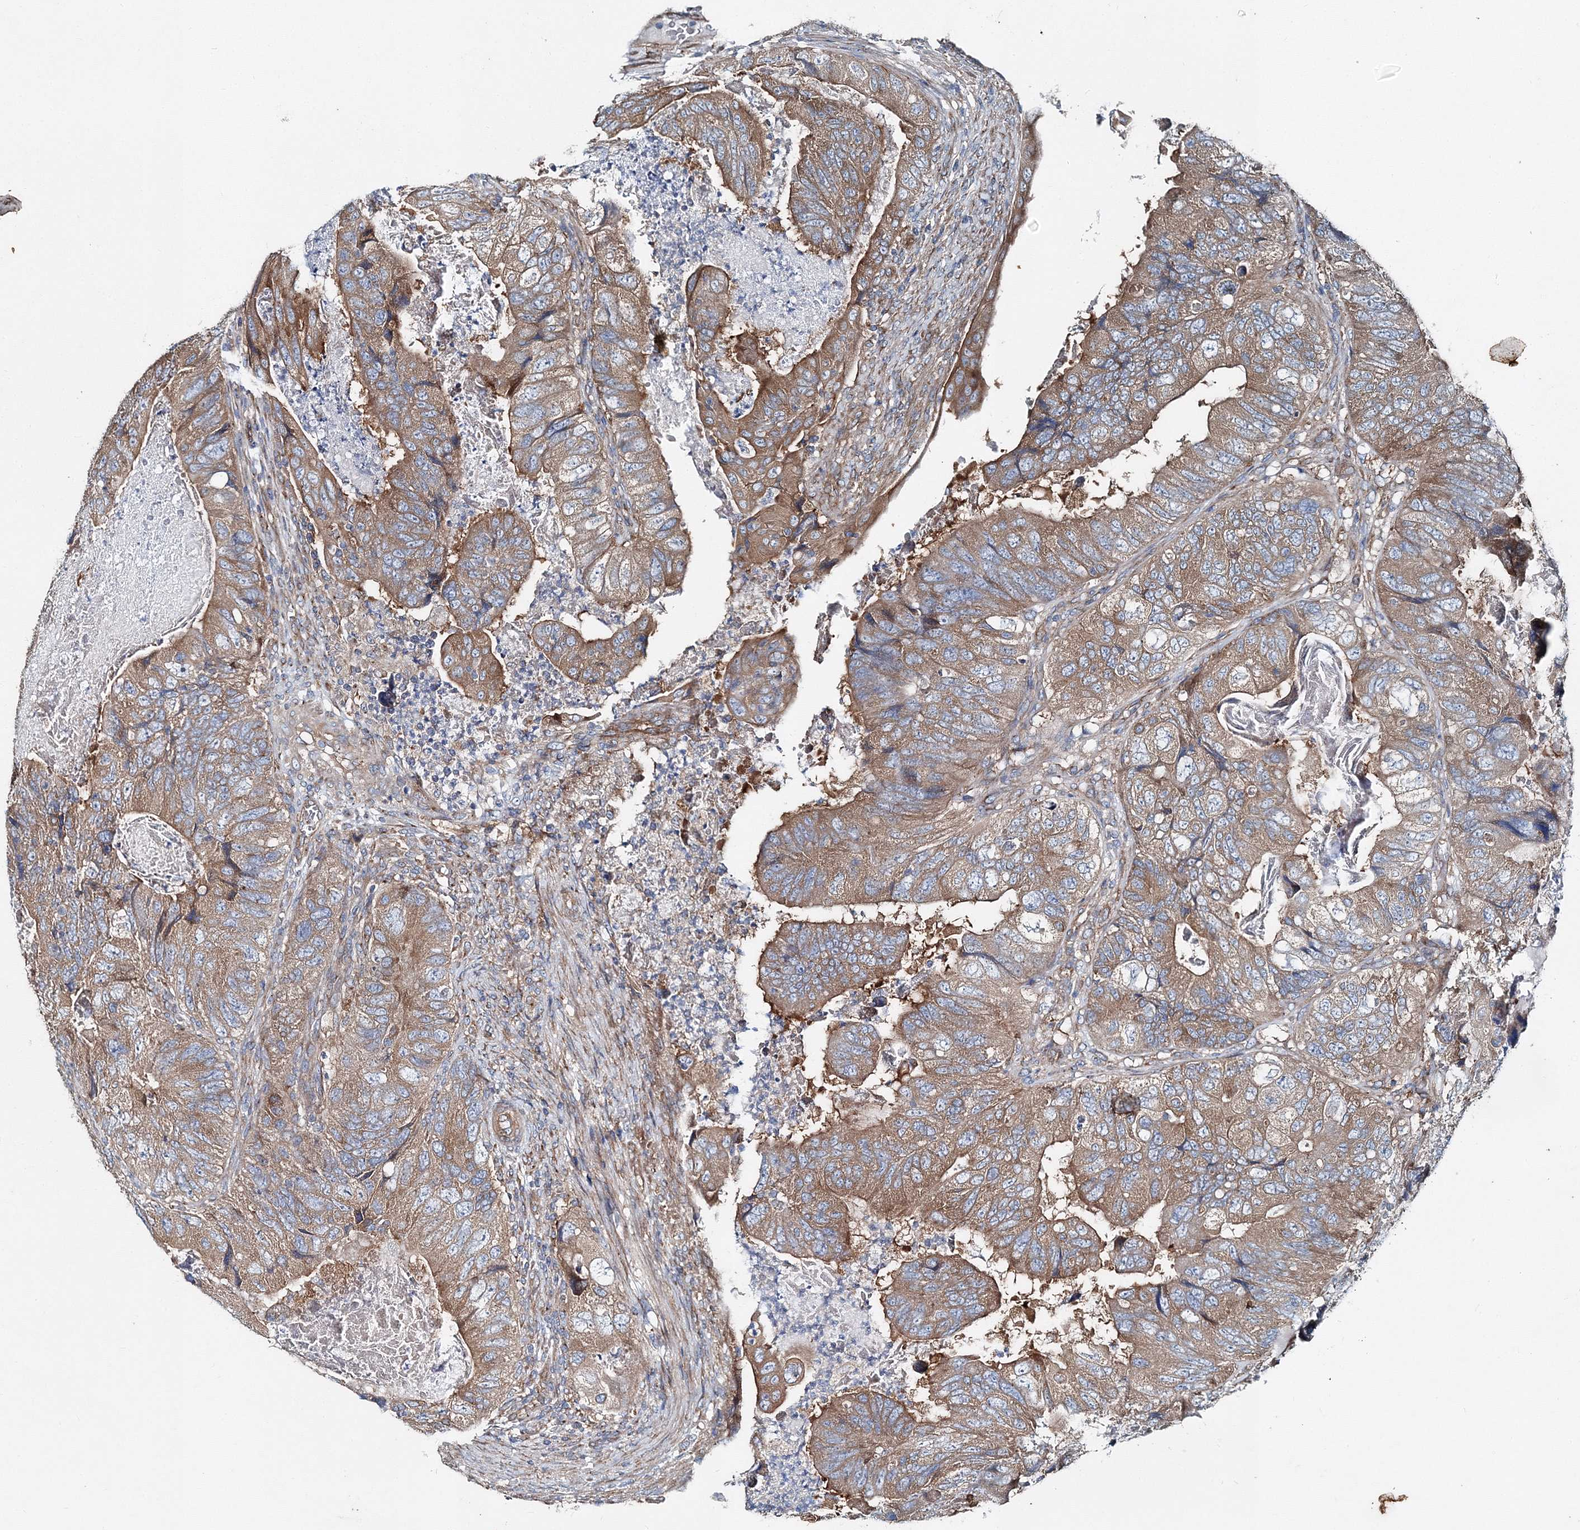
{"staining": {"intensity": "moderate", "quantity": ">75%", "location": "cytoplasmic/membranous"}, "tissue": "colorectal cancer", "cell_type": "Tumor cells", "image_type": "cancer", "snomed": [{"axis": "morphology", "description": "Adenocarcinoma, NOS"}, {"axis": "topography", "description": "Rectum"}], "caption": "Approximately >75% of tumor cells in adenocarcinoma (colorectal) display moderate cytoplasmic/membranous protein expression as visualized by brown immunohistochemical staining.", "gene": "MPHOSPH9", "patient": {"sex": "male", "age": 63}}